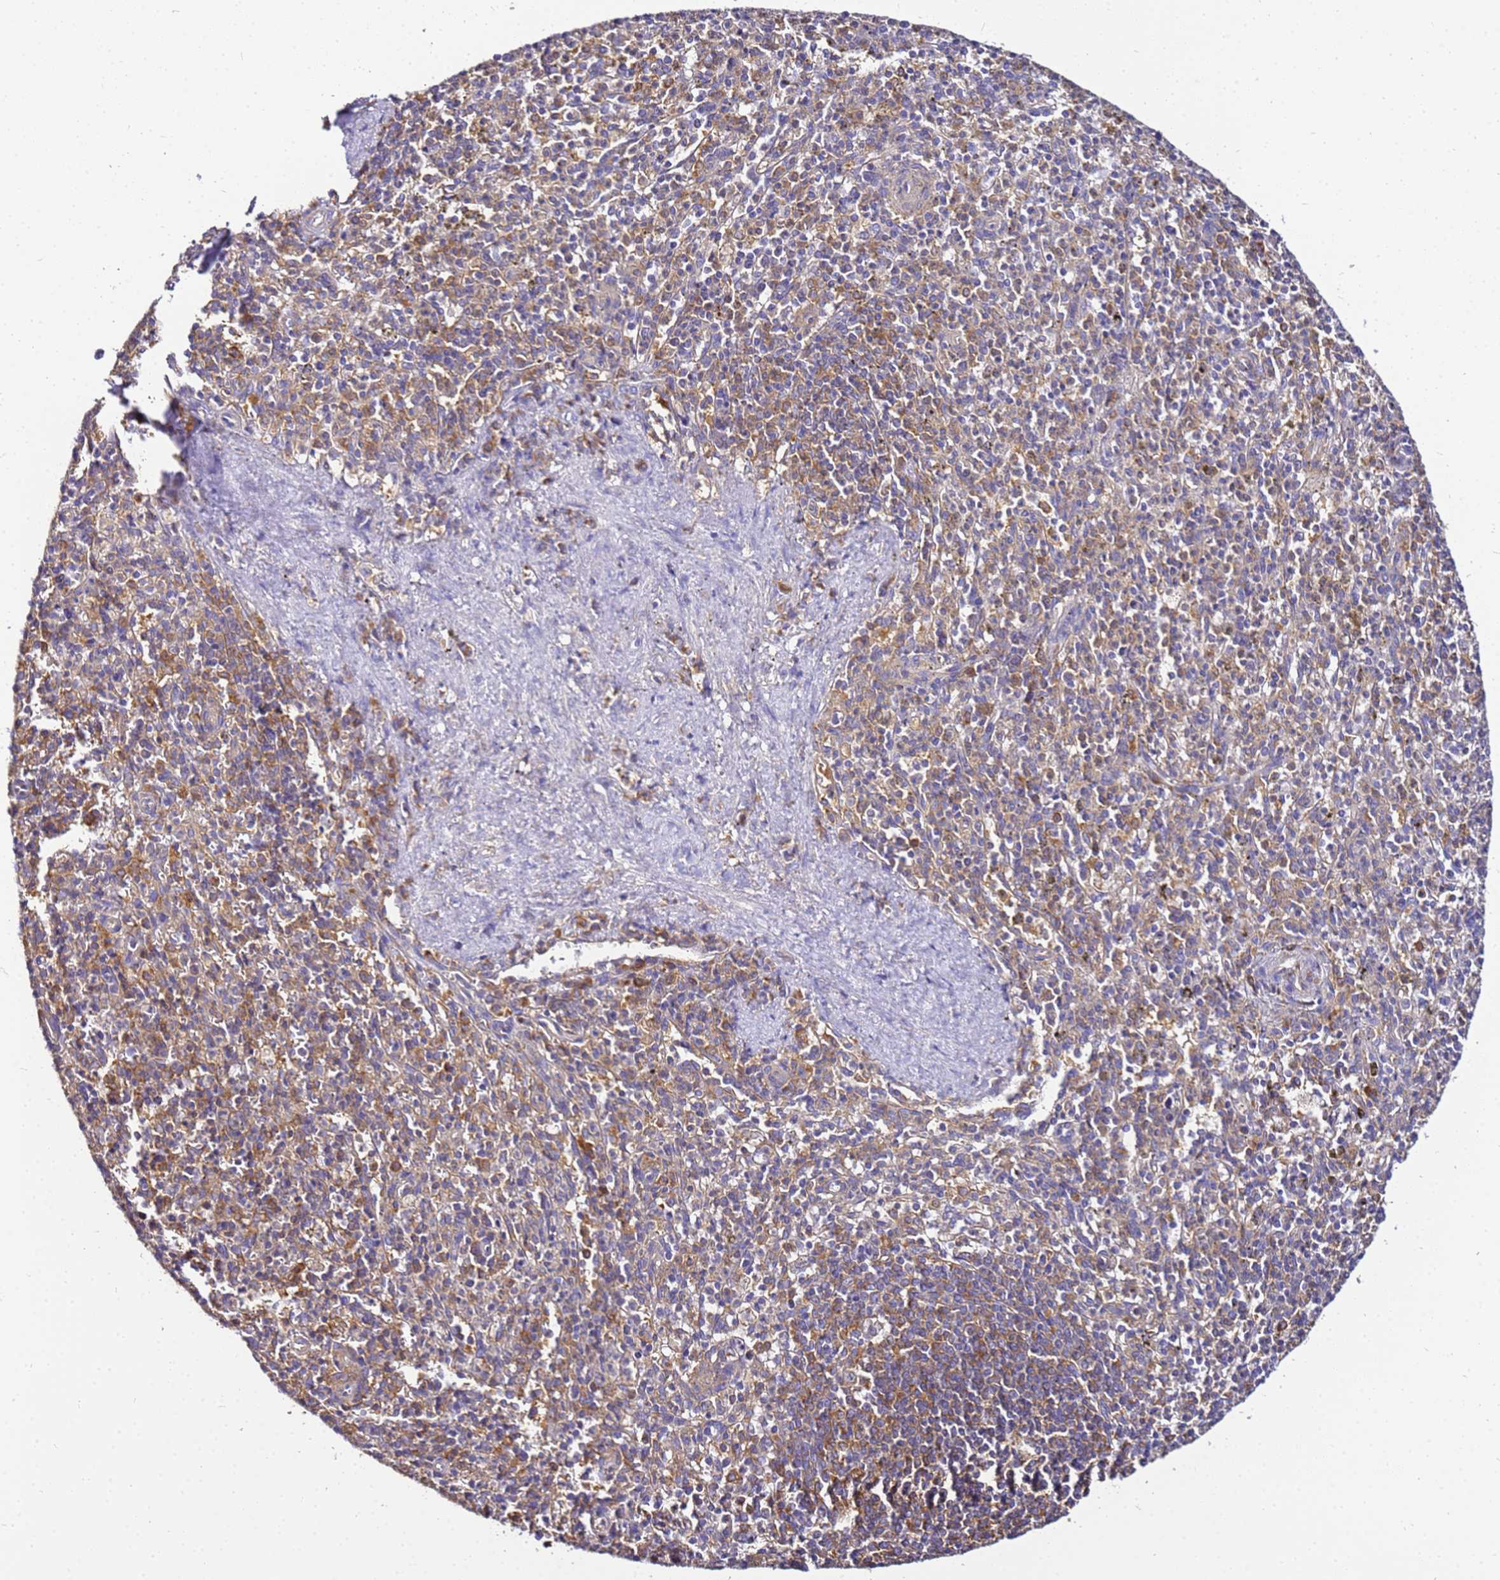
{"staining": {"intensity": "negative", "quantity": "none", "location": "none"}, "tissue": "spleen", "cell_type": "Cells in red pulp", "image_type": "normal", "snomed": [{"axis": "morphology", "description": "Normal tissue, NOS"}, {"axis": "topography", "description": "Spleen"}], "caption": "An image of spleen stained for a protein displays no brown staining in cells in red pulp.", "gene": "NARS1", "patient": {"sex": "male", "age": 72}}